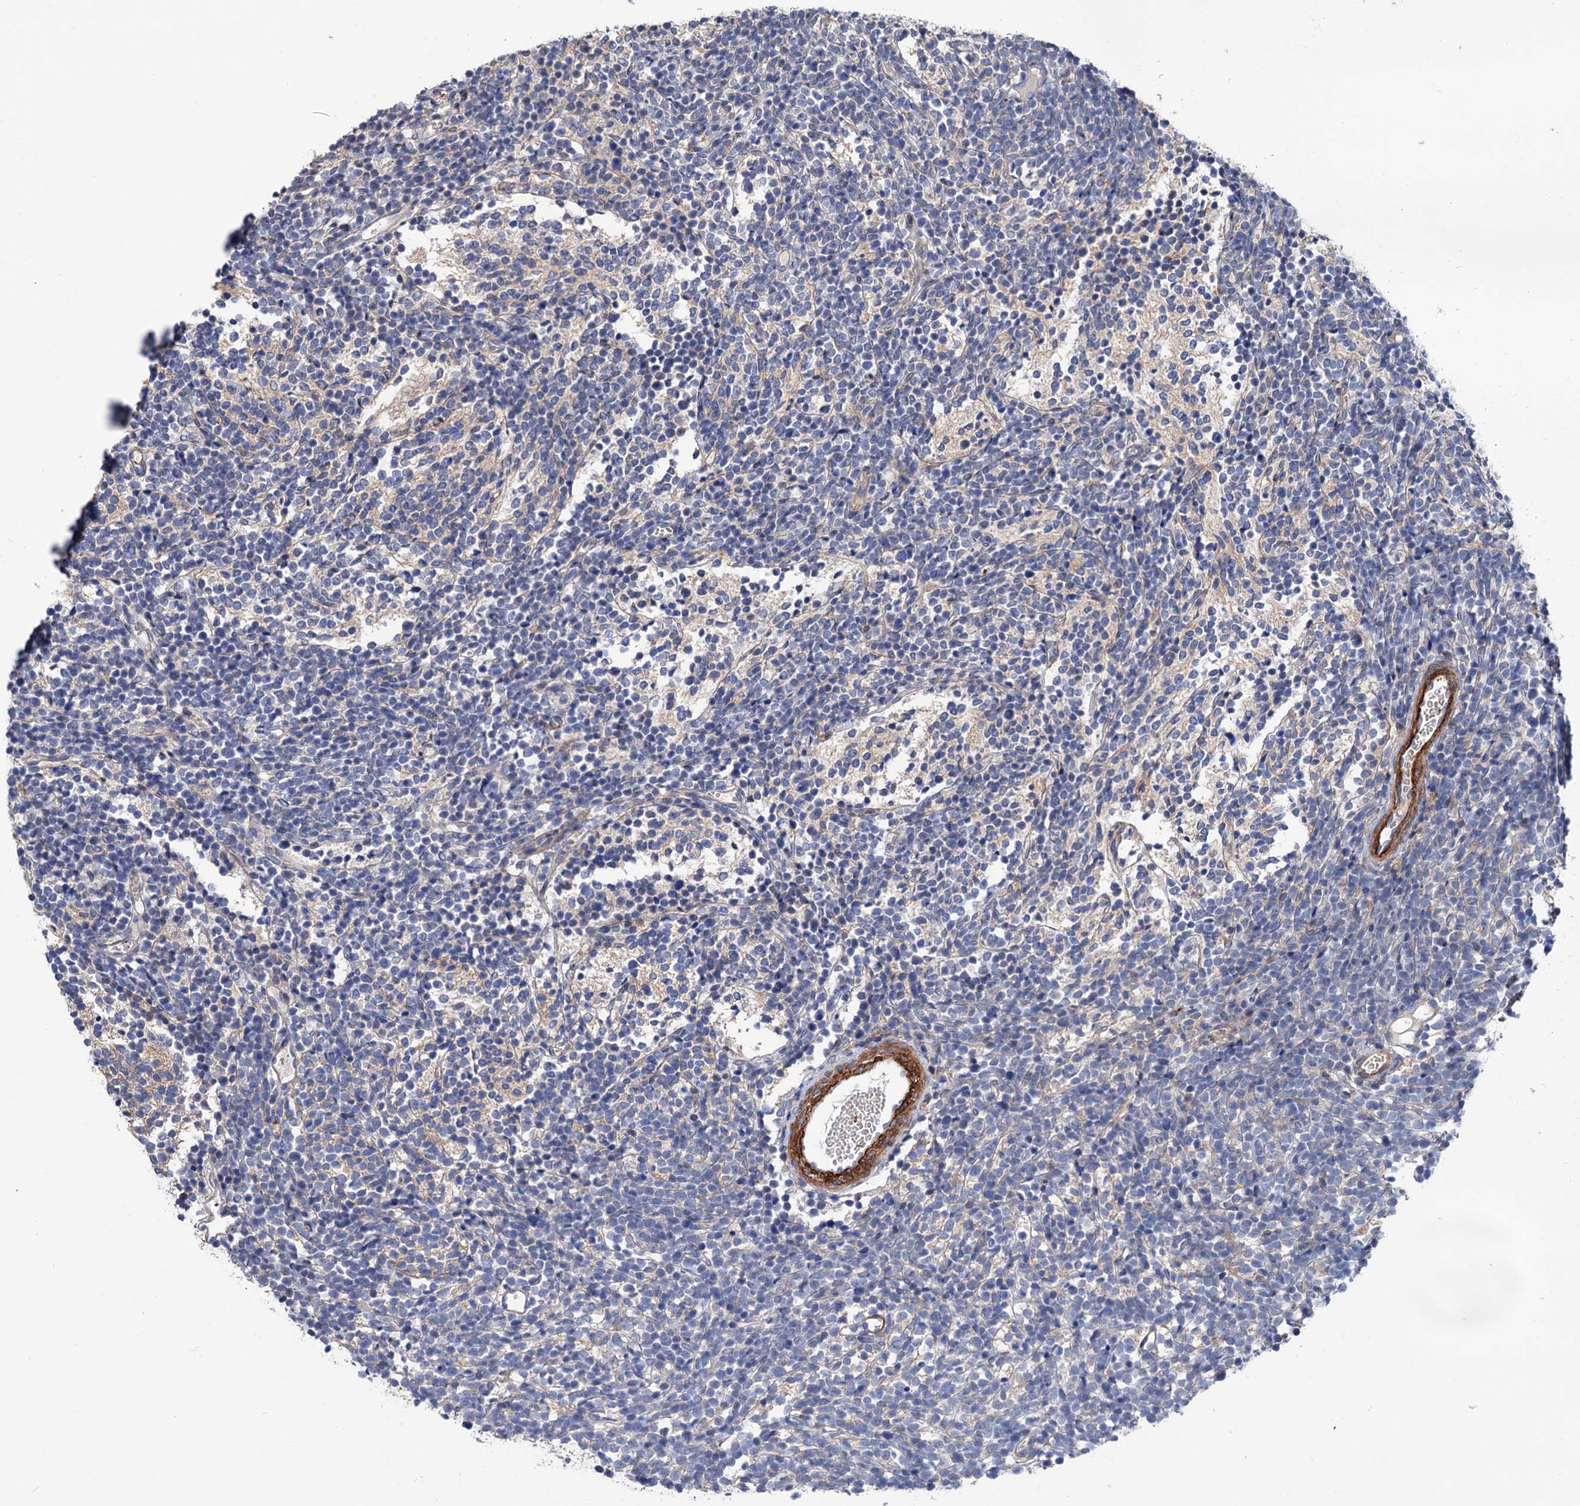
{"staining": {"intensity": "negative", "quantity": "none", "location": "none"}, "tissue": "glioma", "cell_type": "Tumor cells", "image_type": "cancer", "snomed": [{"axis": "morphology", "description": "Glioma, malignant, Low grade"}, {"axis": "topography", "description": "Brain"}], "caption": "IHC of low-grade glioma (malignant) reveals no expression in tumor cells.", "gene": "TMTC3", "patient": {"sex": "female", "age": 1}}